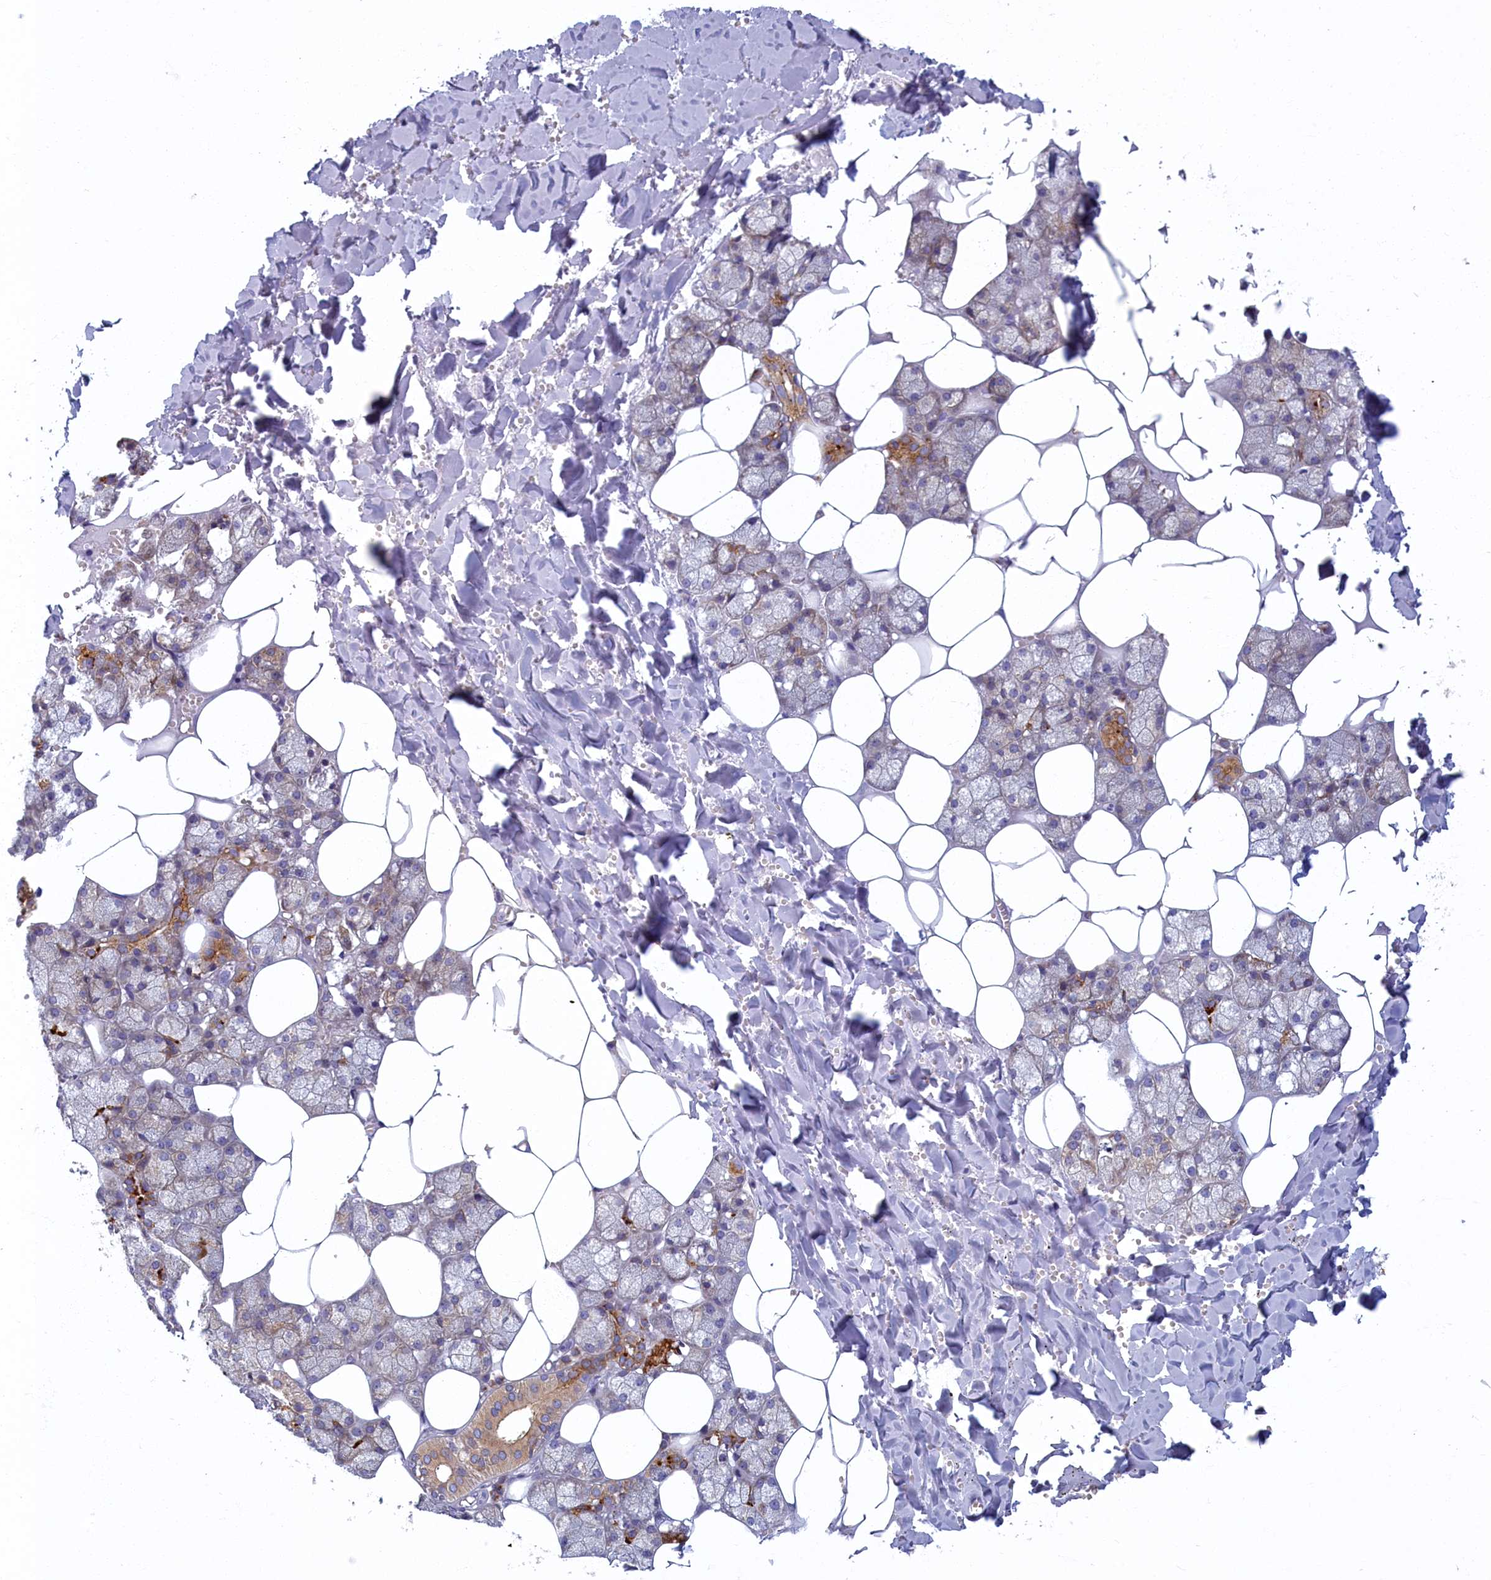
{"staining": {"intensity": "moderate", "quantity": "25%-75%", "location": "cytoplasmic/membranous"}, "tissue": "salivary gland", "cell_type": "Glandular cells", "image_type": "normal", "snomed": [{"axis": "morphology", "description": "Normal tissue, NOS"}, {"axis": "topography", "description": "Salivary gland"}], "caption": "Immunohistochemistry image of unremarkable human salivary gland stained for a protein (brown), which displays medium levels of moderate cytoplasmic/membranous expression in approximately 25%-75% of glandular cells.", "gene": "NOL10", "patient": {"sex": "male", "age": 62}}